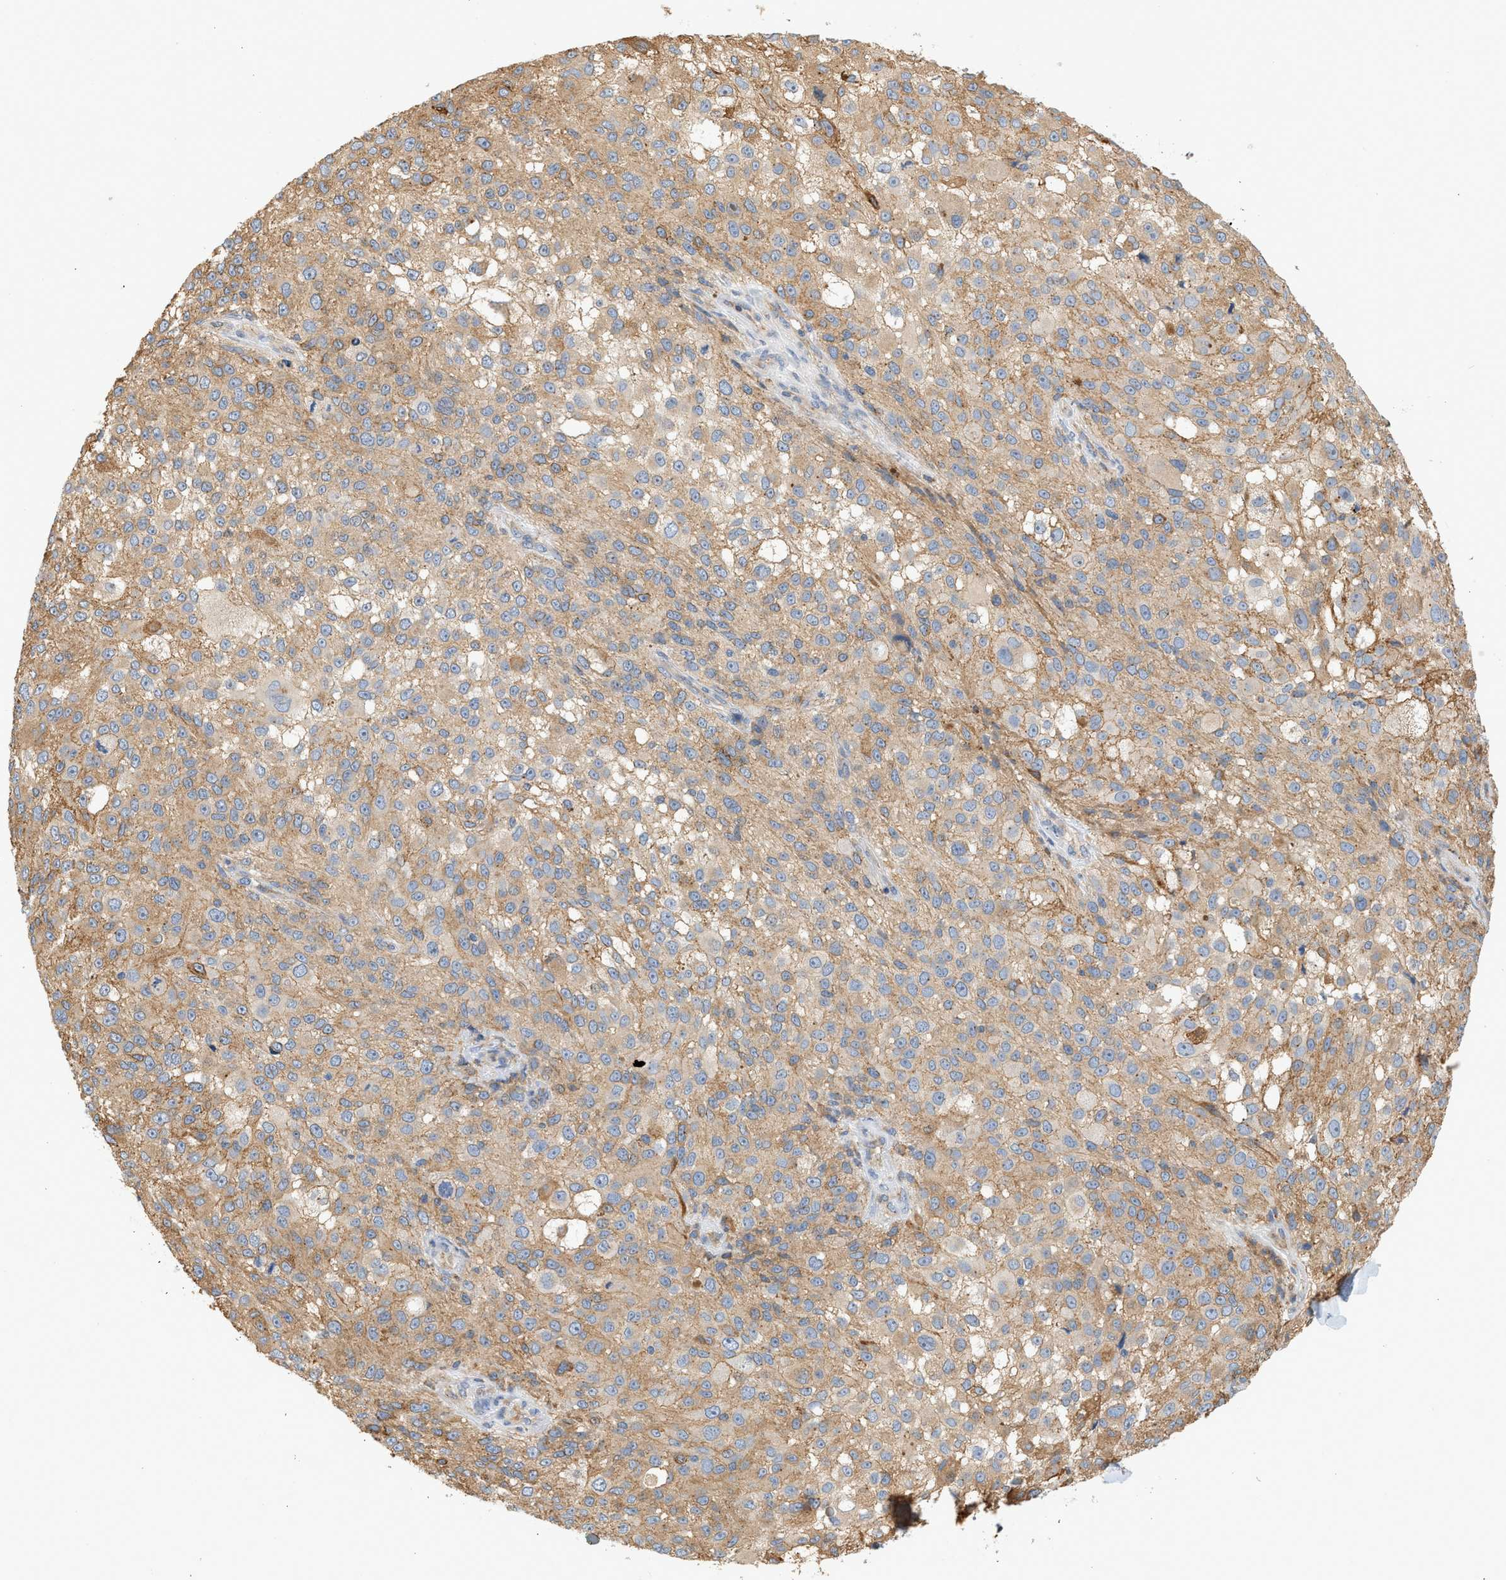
{"staining": {"intensity": "weak", "quantity": ">75%", "location": "cytoplasmic/membranous"}, "tissue": "melanoma", "cell_type": "Tumor cells", "image_type": "cancer", "snomed": [{"axis": "morphology", "description": "Necrosis, NOS"}, {"axis": "morphology", "description": "Malignant melanoma, NOS"}, {"axis": "topography", "description": "Skin"}], "caption": "The immunohistochemical stain labels weak cytoplasmic/membranous expression in tumor cells of melanoma tissue.", "gene": "CTXN1", "patient": {"sex": "female", "age": 87}}